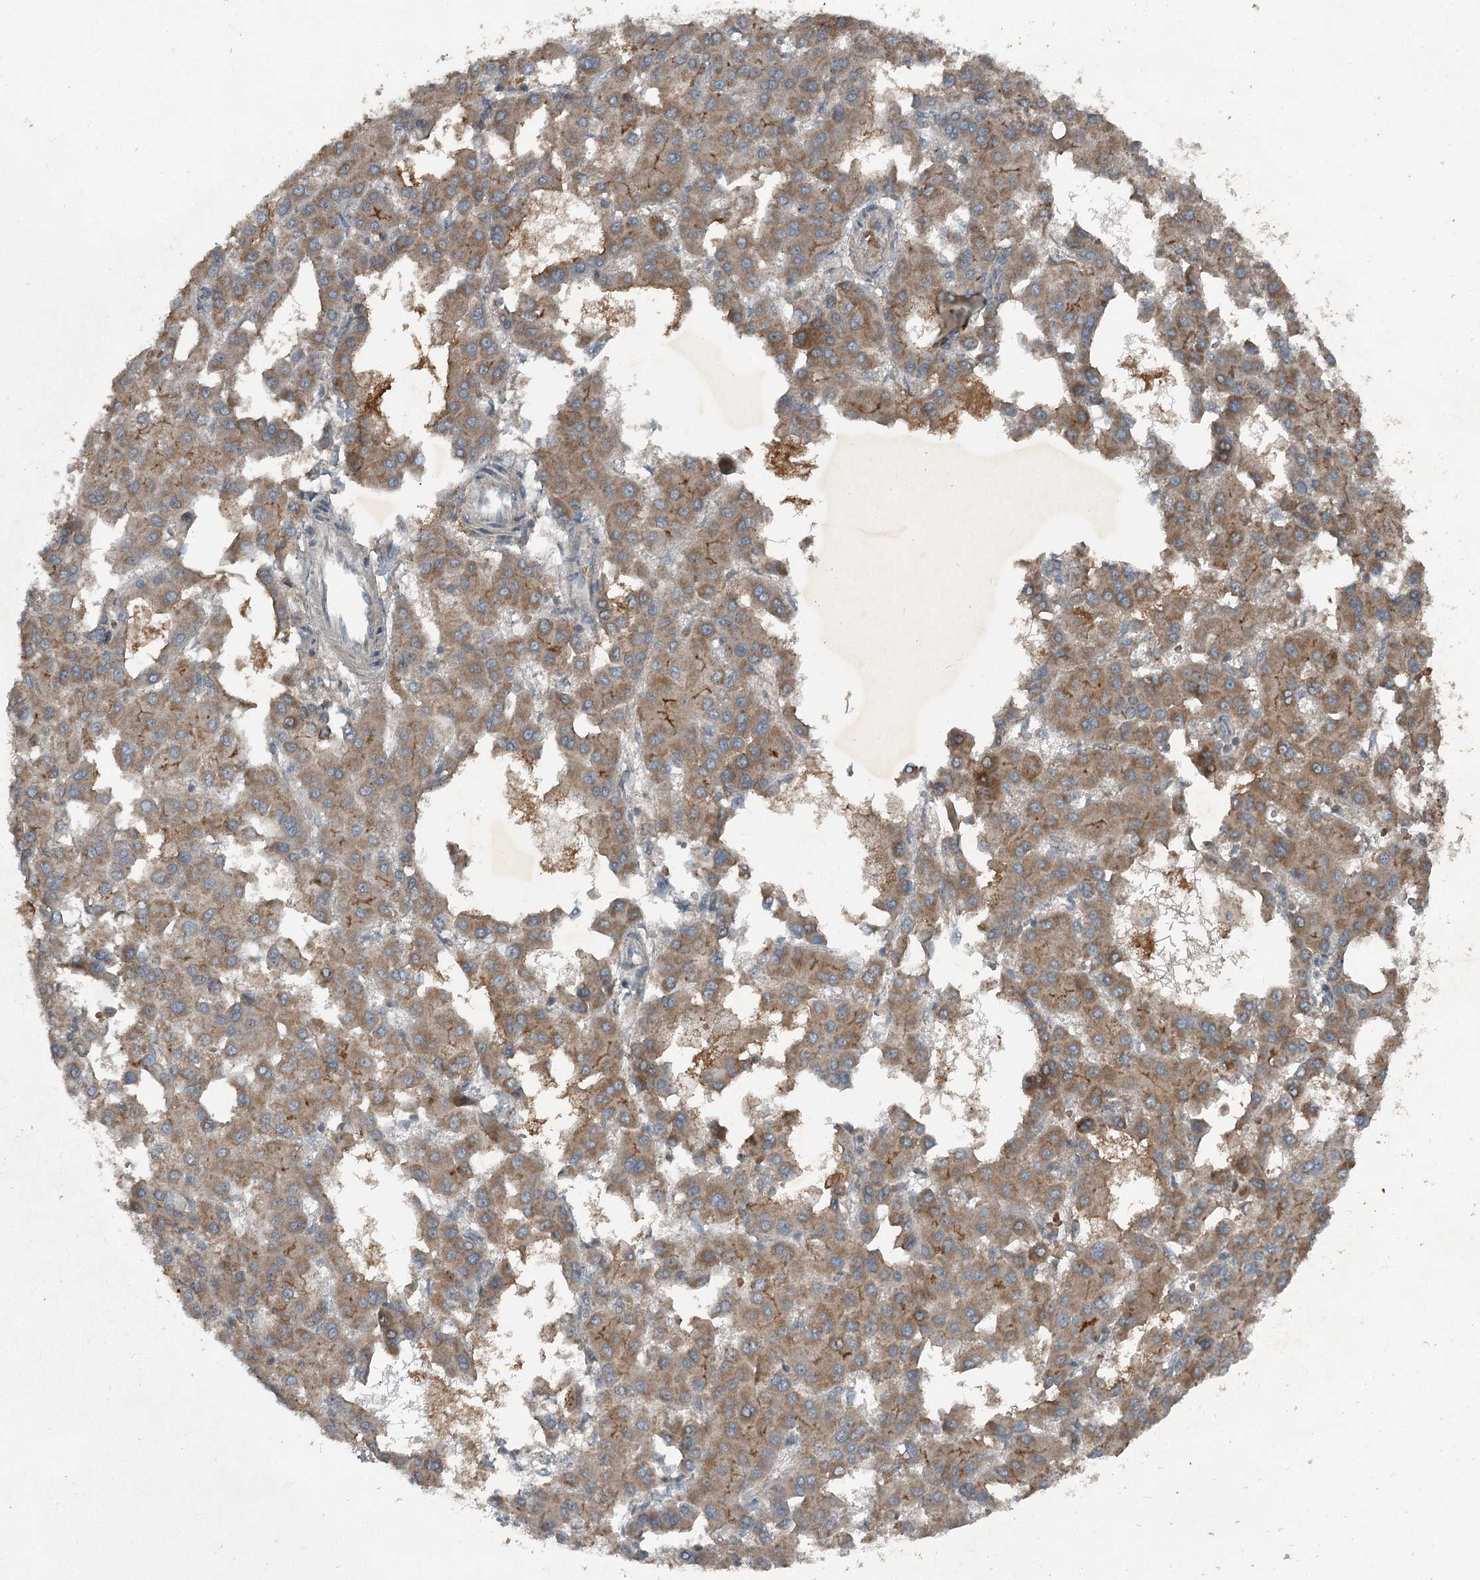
{"staining": {"intensity": "moderate", "quantity": ">75%", "location": "cytoplasmic/membranous"}, "tissue": "liver cancer", "cell_type": "Tumor cells", "image_type": "cancer", "snomed": [{"axis": "morphology", "description": "Carcinoma, Hepatocellular, NOS"}, {"axis": "topography", "description": "Liver"}], "caption": "A high-resolution photomicrograph shows immunohistochemistry staining of liver cancer, which exhibits moderate cytoplasmic/membranous expression in about >75% of tumor cells.", "gene": "SLC39A8", "patient": {"sex": "male", "age": 47}}